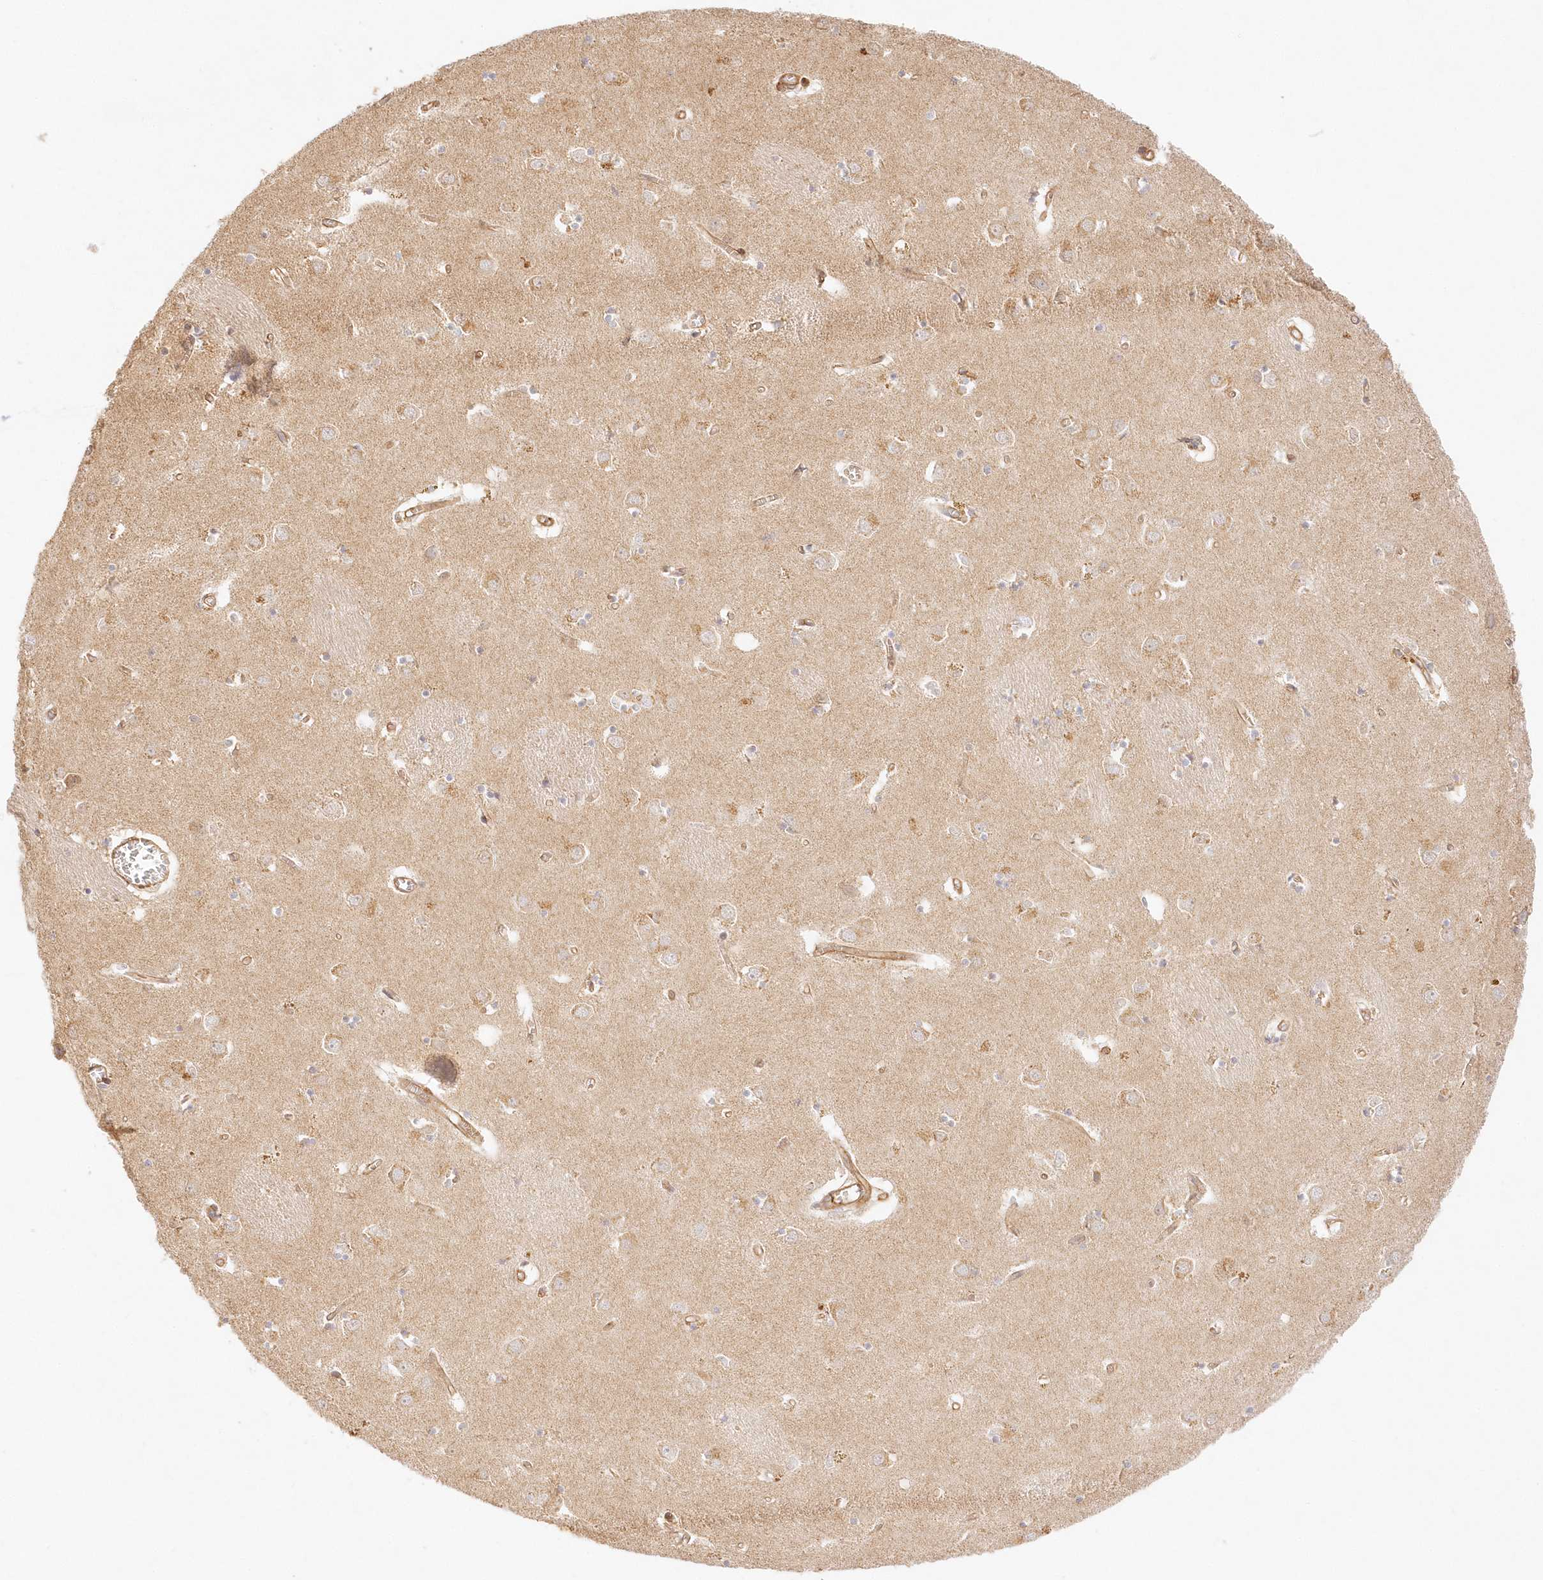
{"staining": {"intensity": "moderate", "quantity": "25%-75%", "location": "cytoplasmic/membranous"}, "tissue": "caudate", "cell_type": "Glial cells", "image_type": "normal", "snomed": [{"axis": "morphology", "description": "Normal tissue, NOS"}, {"axis": "topography", "description": "Lateral ventricle wall"}], "caption": "Immunohistochemical staining of unremarkable caudate reveals medium levels of moderate cytoplasmic/membranous positivity in about 25%-75% of glial cells.", "gene": "KIAA0232", "patient": {"sex": "male", "age": 70}}